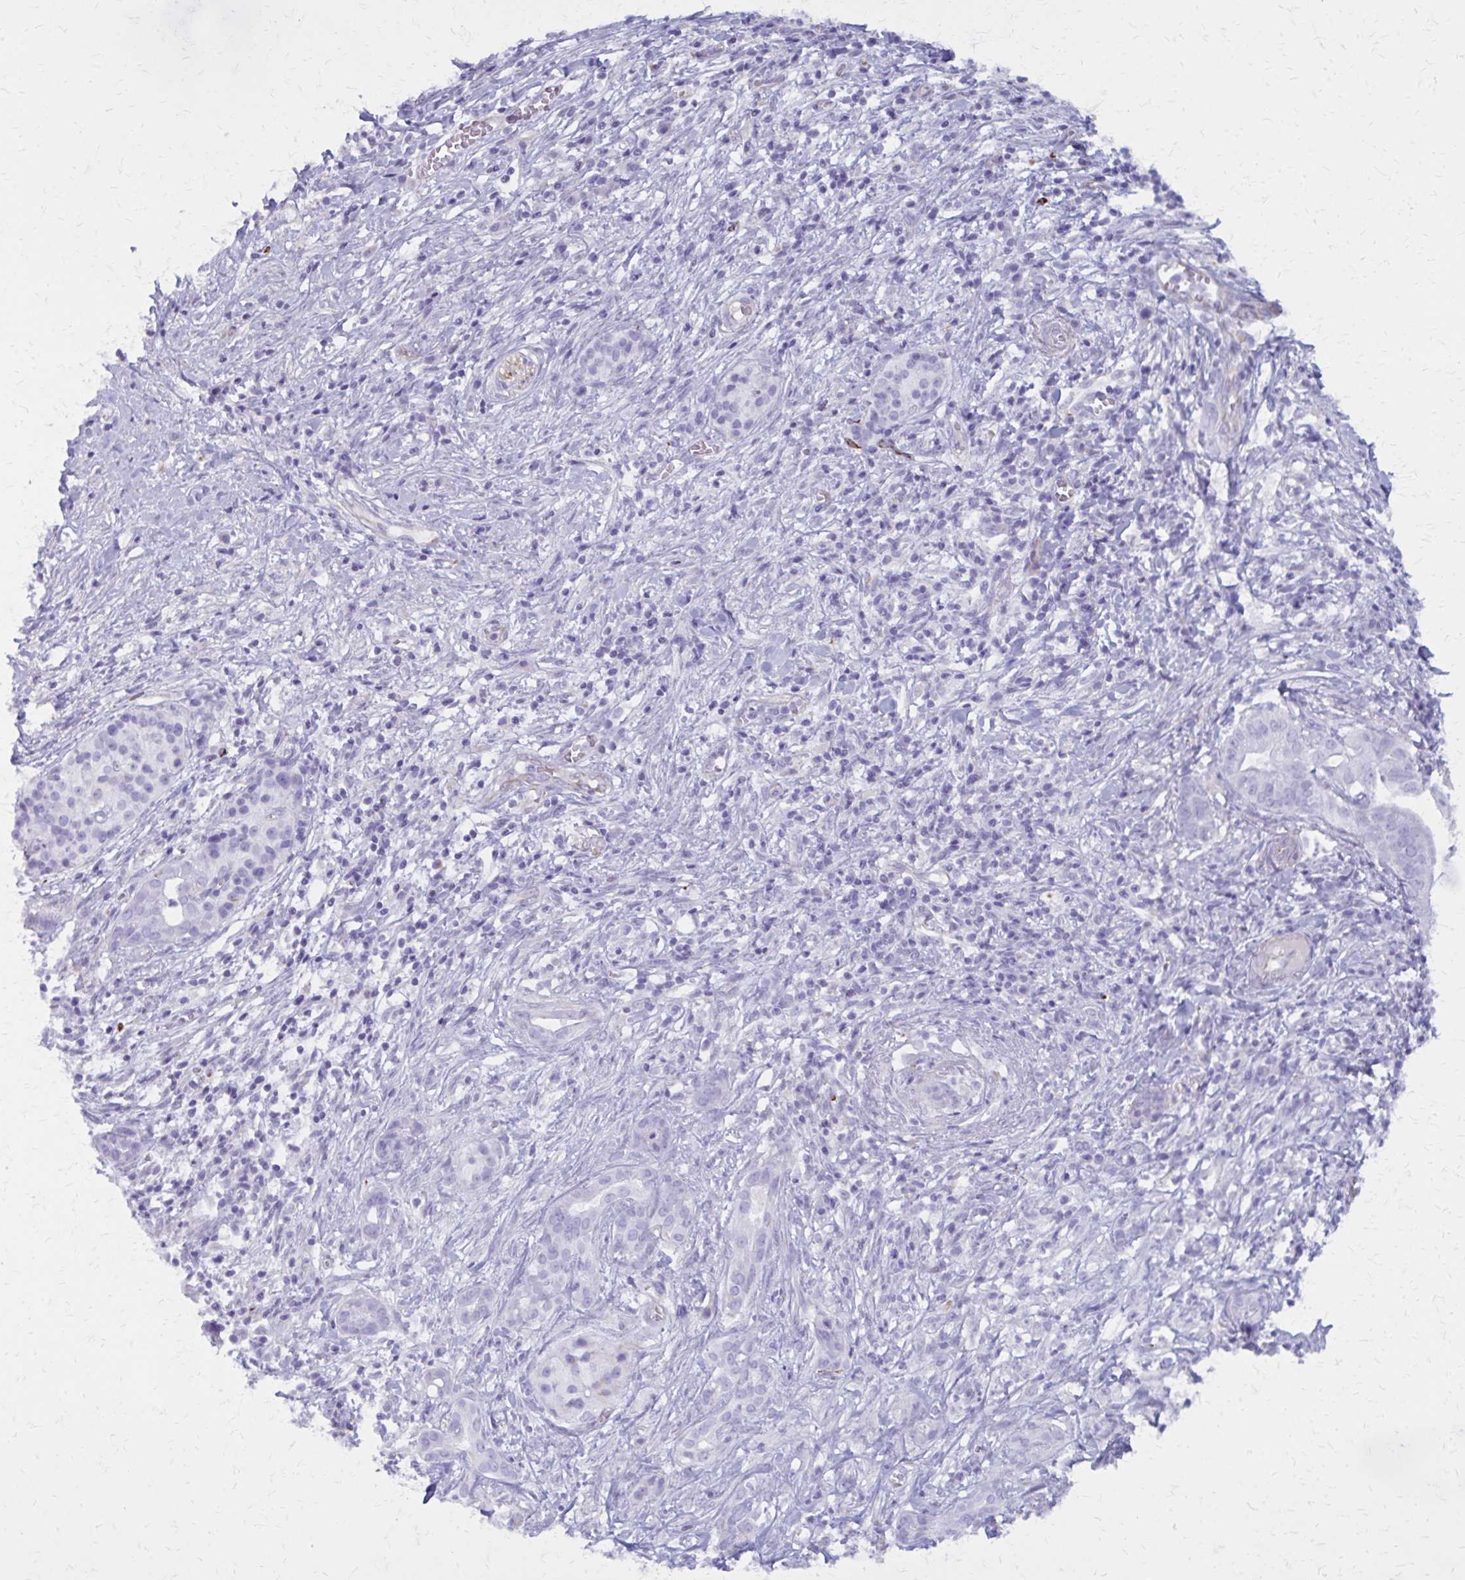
{"staining": {"intensity": "negative", "quantity": "none", "location": "none"}, "tissue": "pancreatic cancer", "cell_type": "Tumor cells", "image_type": "cancer", "snomed": [{"axis": "morphology", "description": "Adenocarcinoma, NOS"}, {"axis": "topography", "description": "Pancreas"}], "caption": "Immunohistochemical staining of adenocarcinoma (pancreatic) demonstrates no significant staining in tumor cells.", "gene": "GFAP", "patient": {"sex": "male", "age": 61}}